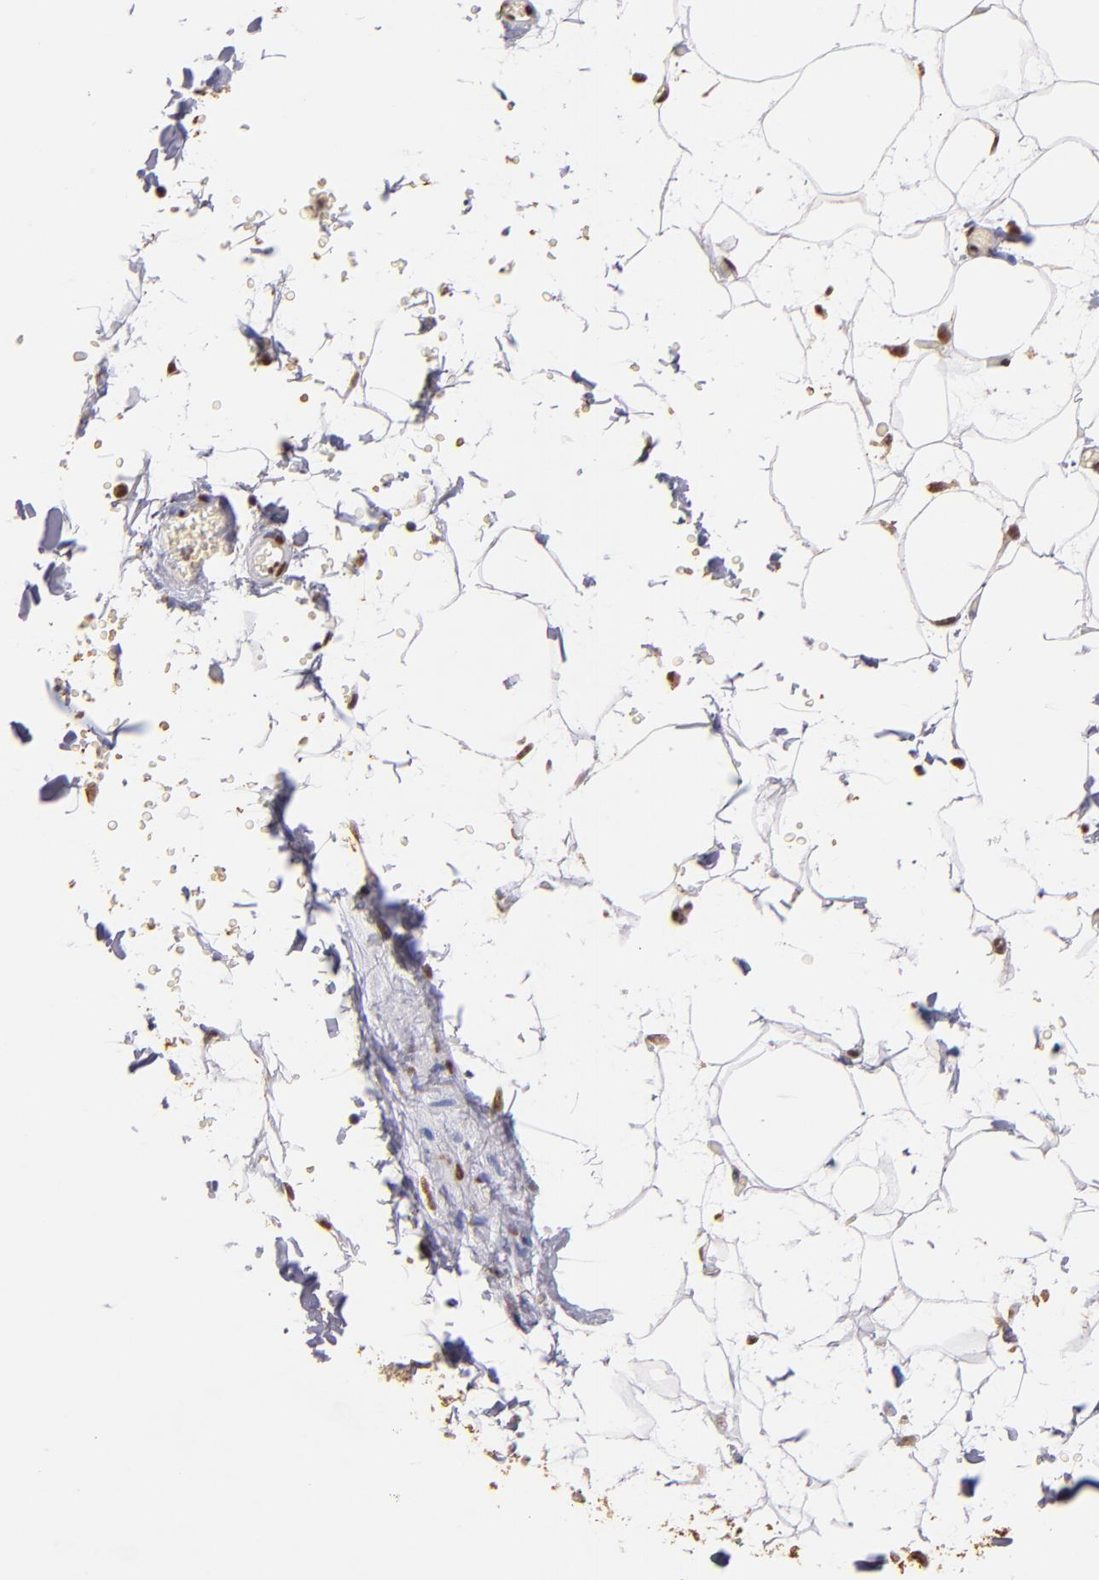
{"staining": {"intensity": "moderate", "quantity": ">75%", "location": "nuclear"}, "tissue": "adipose tissue", "cell_type": "Adipocytes", "image_type": "normal", "snomed": [{"axis": "morphology", "description": "Normal tissue, NOS"}, {"axis": "topography", "description": "Soft tissue"}], "caption": "The histopathology image exhibits immunohistochemical staining of benign adipose tissue. There is moderate nuclear expression is present in about >75% of adipocytes.", "gene": "SP1", "patient": {"sex": "male", "age": 72}}